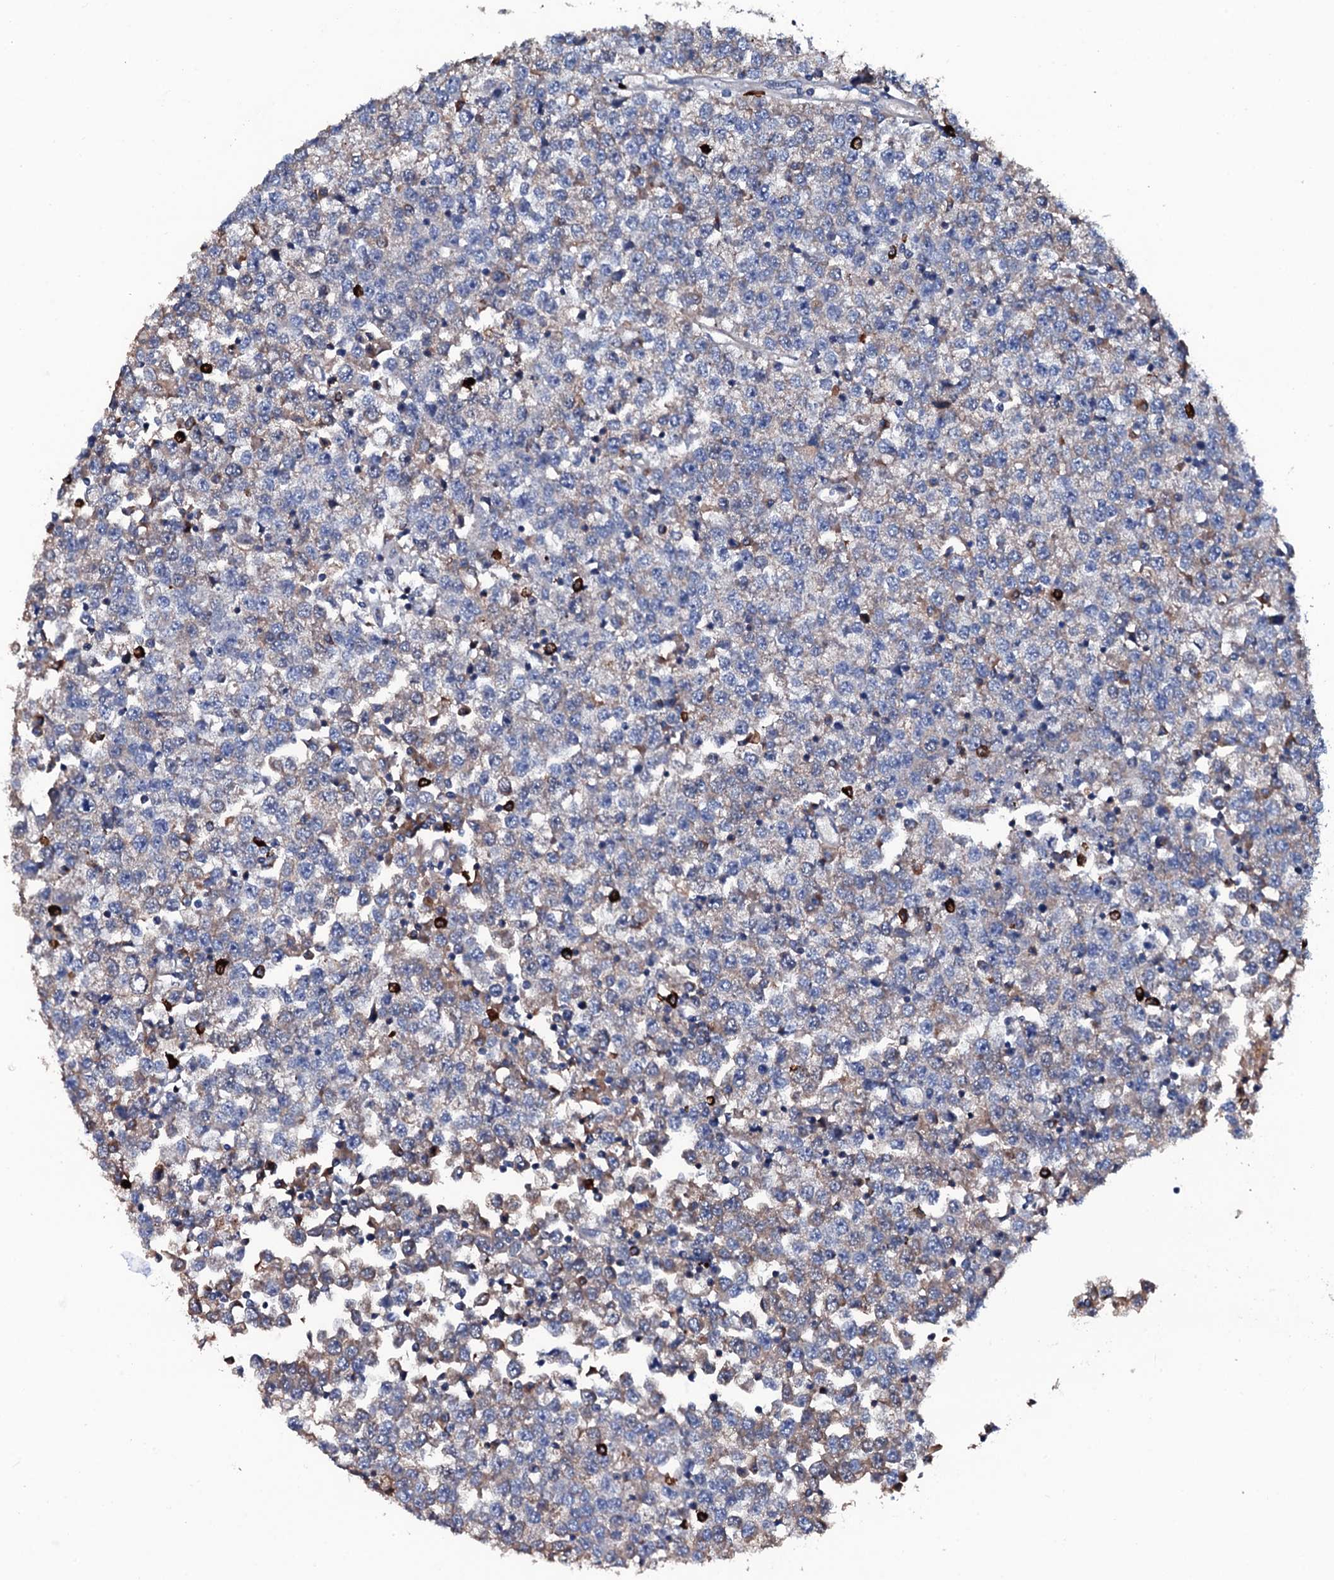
{"staining": {"intensity": "weak", "quantity": "<25%", "location": "cytoplasmic/membranous"}, "tissue": "testis cancer", "cell_type": "Tumor cells", "image_type": "cancer", "snomed": [{"axis": "morphology", "description": "Seminoma, NOS"}, {"axis": "topography", "description": "Testis"}], "caption": "Tumor cells show no significant protein staining in testis cancer. Brightfield microscopy of immunohistochemistry stained with DAB (brown) and hematoxylin (blue), captured at high magnification.", "gene": "NEK1", "patient": {"sex": "male", "age": 65}}